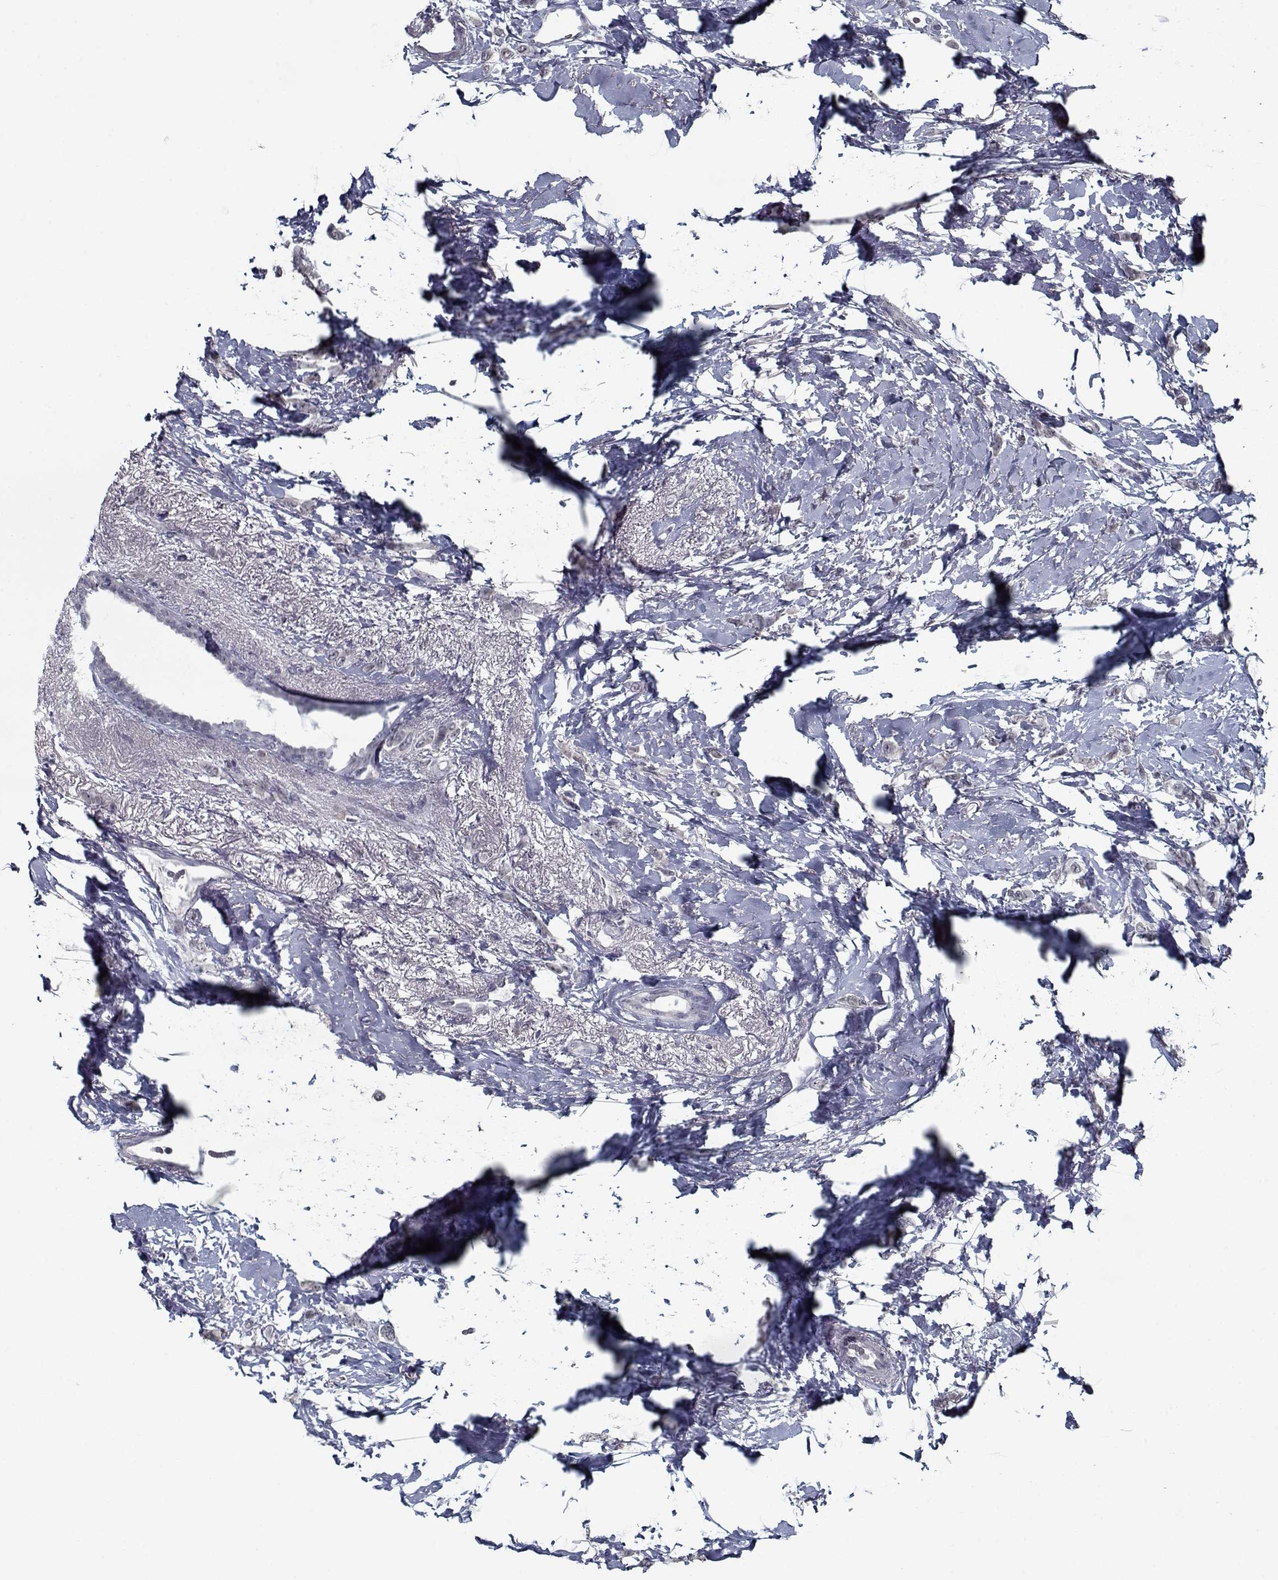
{"staining": {"intensity": "negative", "quantity": "none", "location": "none"}, "tissue": "breast cancer", "cell_type": "Tumor cells", "image_type": "cancer", "snomed": [{"axis": "morphology", "description": "Lobular carcinoma"}, {"axis": "topography", "description": "Breast"}], "caption": "Immunohistochemistry photomicrograph of breast cancer (lobular carcinoma) stained for a protein (brown), which displays no staining in tumor cells. The staining was performed using DAB (3,3'-diaminobenzidine) to visualize the protein expression in brown, while the nuclei were stained in blue with hematoxylin (Magnification: 20x).", "gene": "SEC16B", "patient": {"sex": "female", "age": 66}}